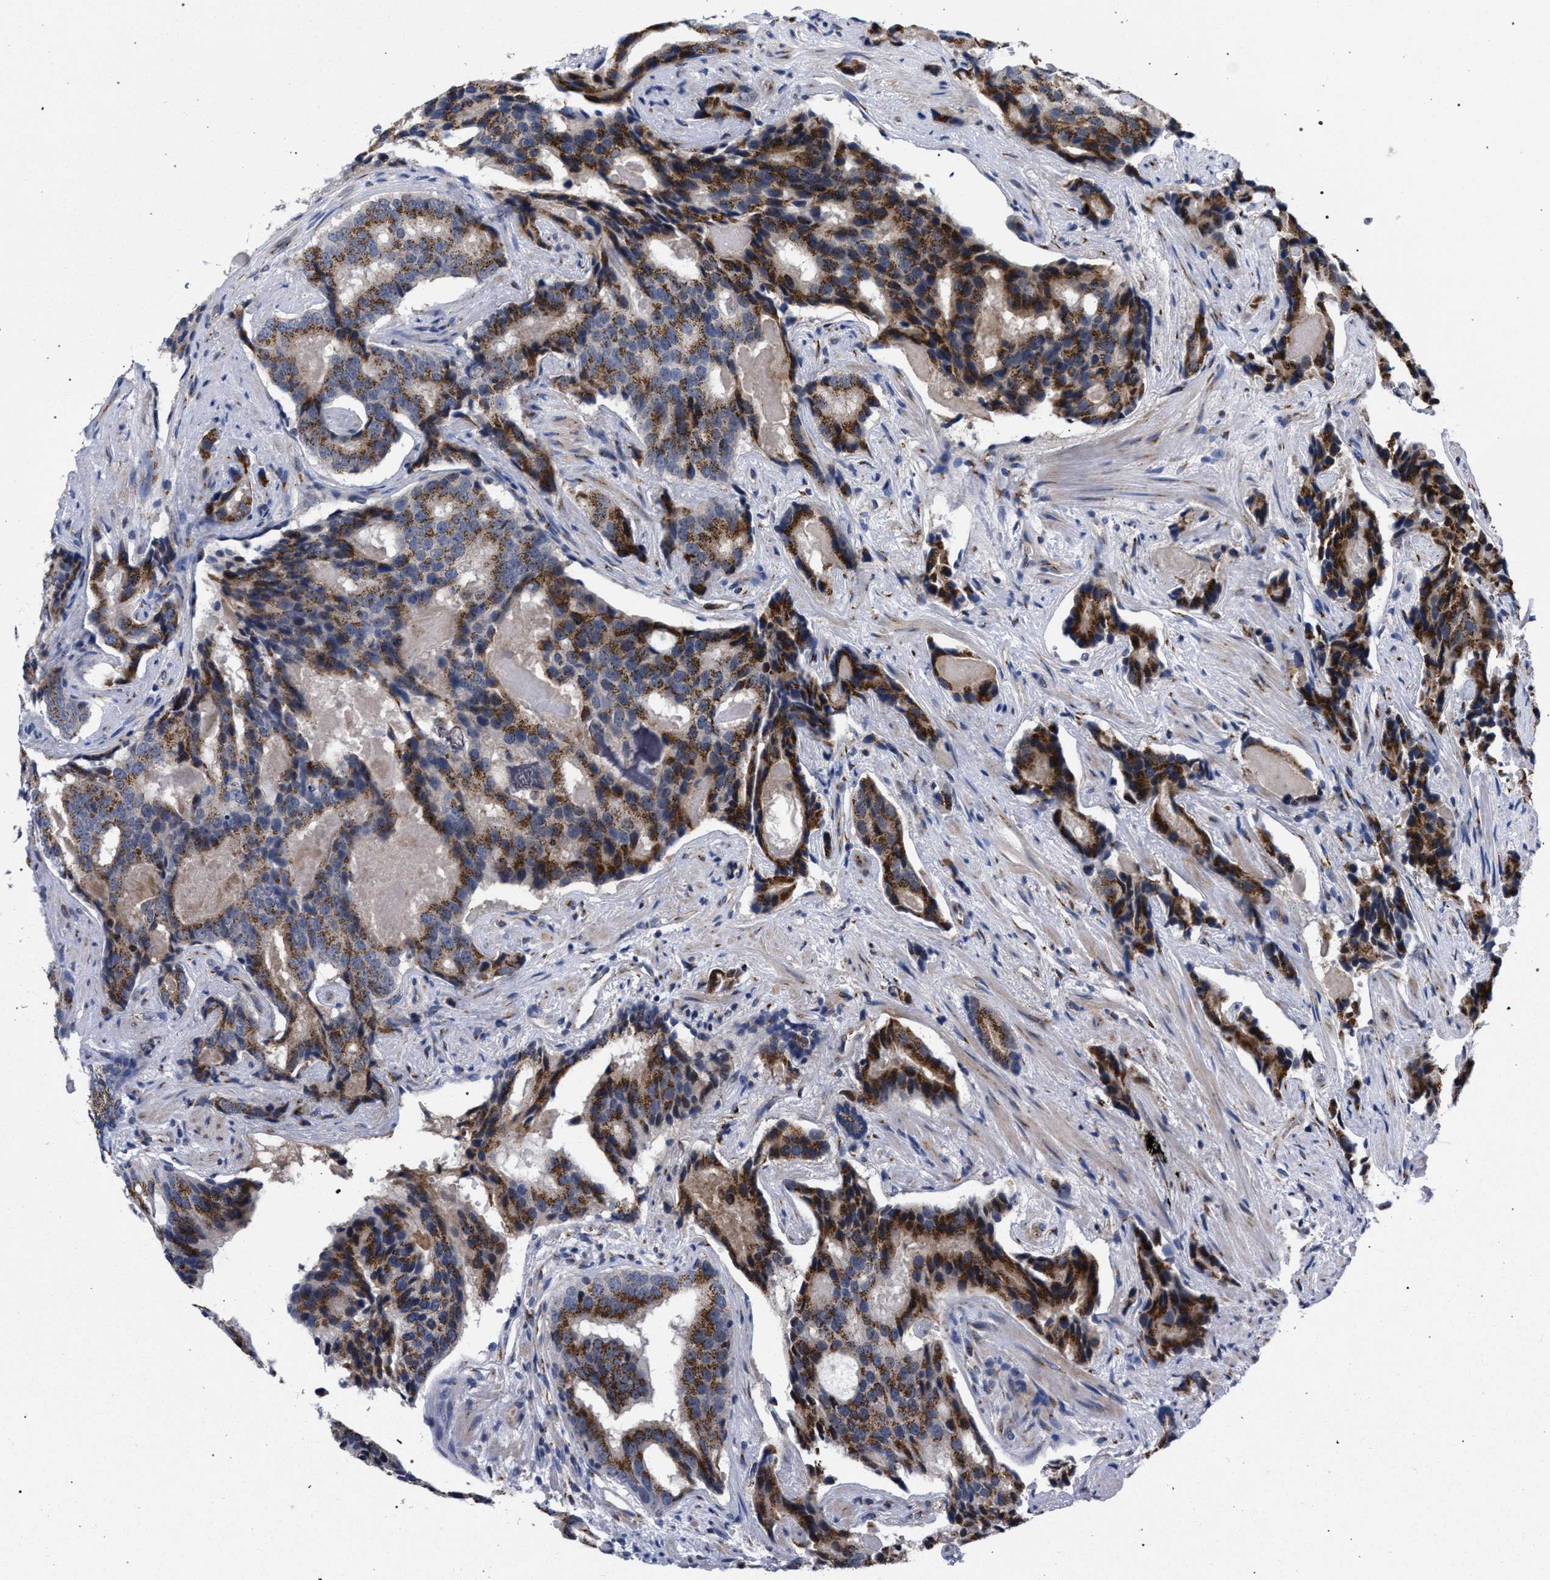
{"staining": {"intensity": "strong", "quantity": ">75%", "location": "cytoplasmic/membranous"}, "tissue": "prostate cancer", "cell_type": "Tumor cells", "image_type": "cancer", "snomed": [{"axis": "morphology", "description": "Adenocarcinoma, High grade"}, {"axis": "topography", "description": "Prostate"}], "caption": "A high-resolution histopathology image shows immunohistochemistry staining of prostate cancer, which exhibits strong cytoplasmic/membranous positivity in approximately >75% of tumor cells. (Brightfield microscopy of DAB IHC at high magnification).", "gene": "GOLGA2", "patient": {"sex": "male", "age": 58}}